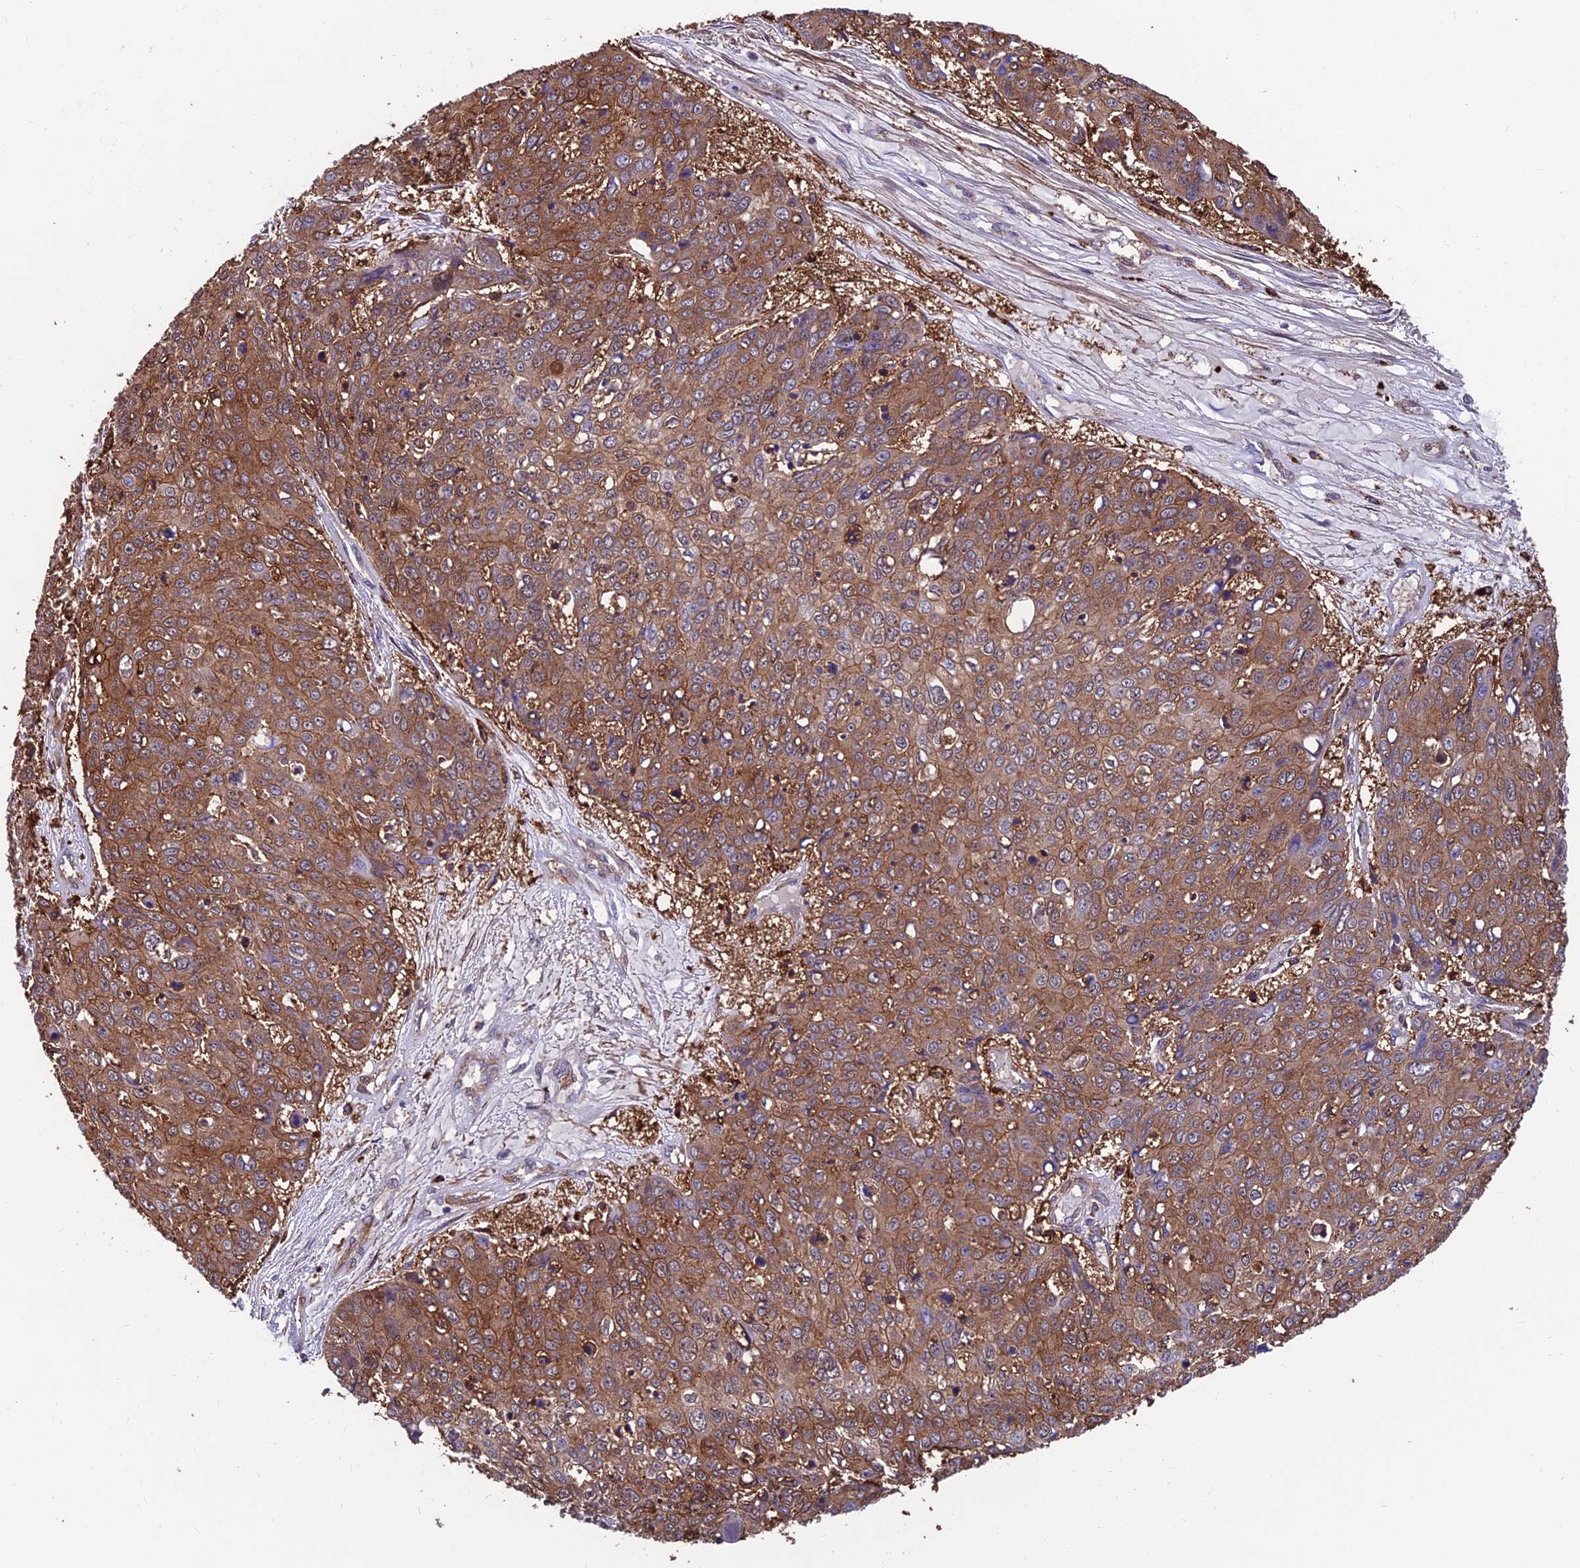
{"staining": {"intensity": "moderate", "quantity": ">75%", "location": "cytoplasmic/membranous"}, "tissue": "skin cancer", "cell_type": "Tumor cells", "image_type": "cancer", "snomed": [{"axis": "morphology", "description": "Squamous cell carcinoma, NOS"}, {"axis": "topography", "description": "Skin"}], "caption": "Human skin cancer (squamous cell carcinoma) stained with a protein marker shows moderate staining in tumor cells.", "gene": "RTN4RL1", "patient": {"sex": "male", "age": 71}}